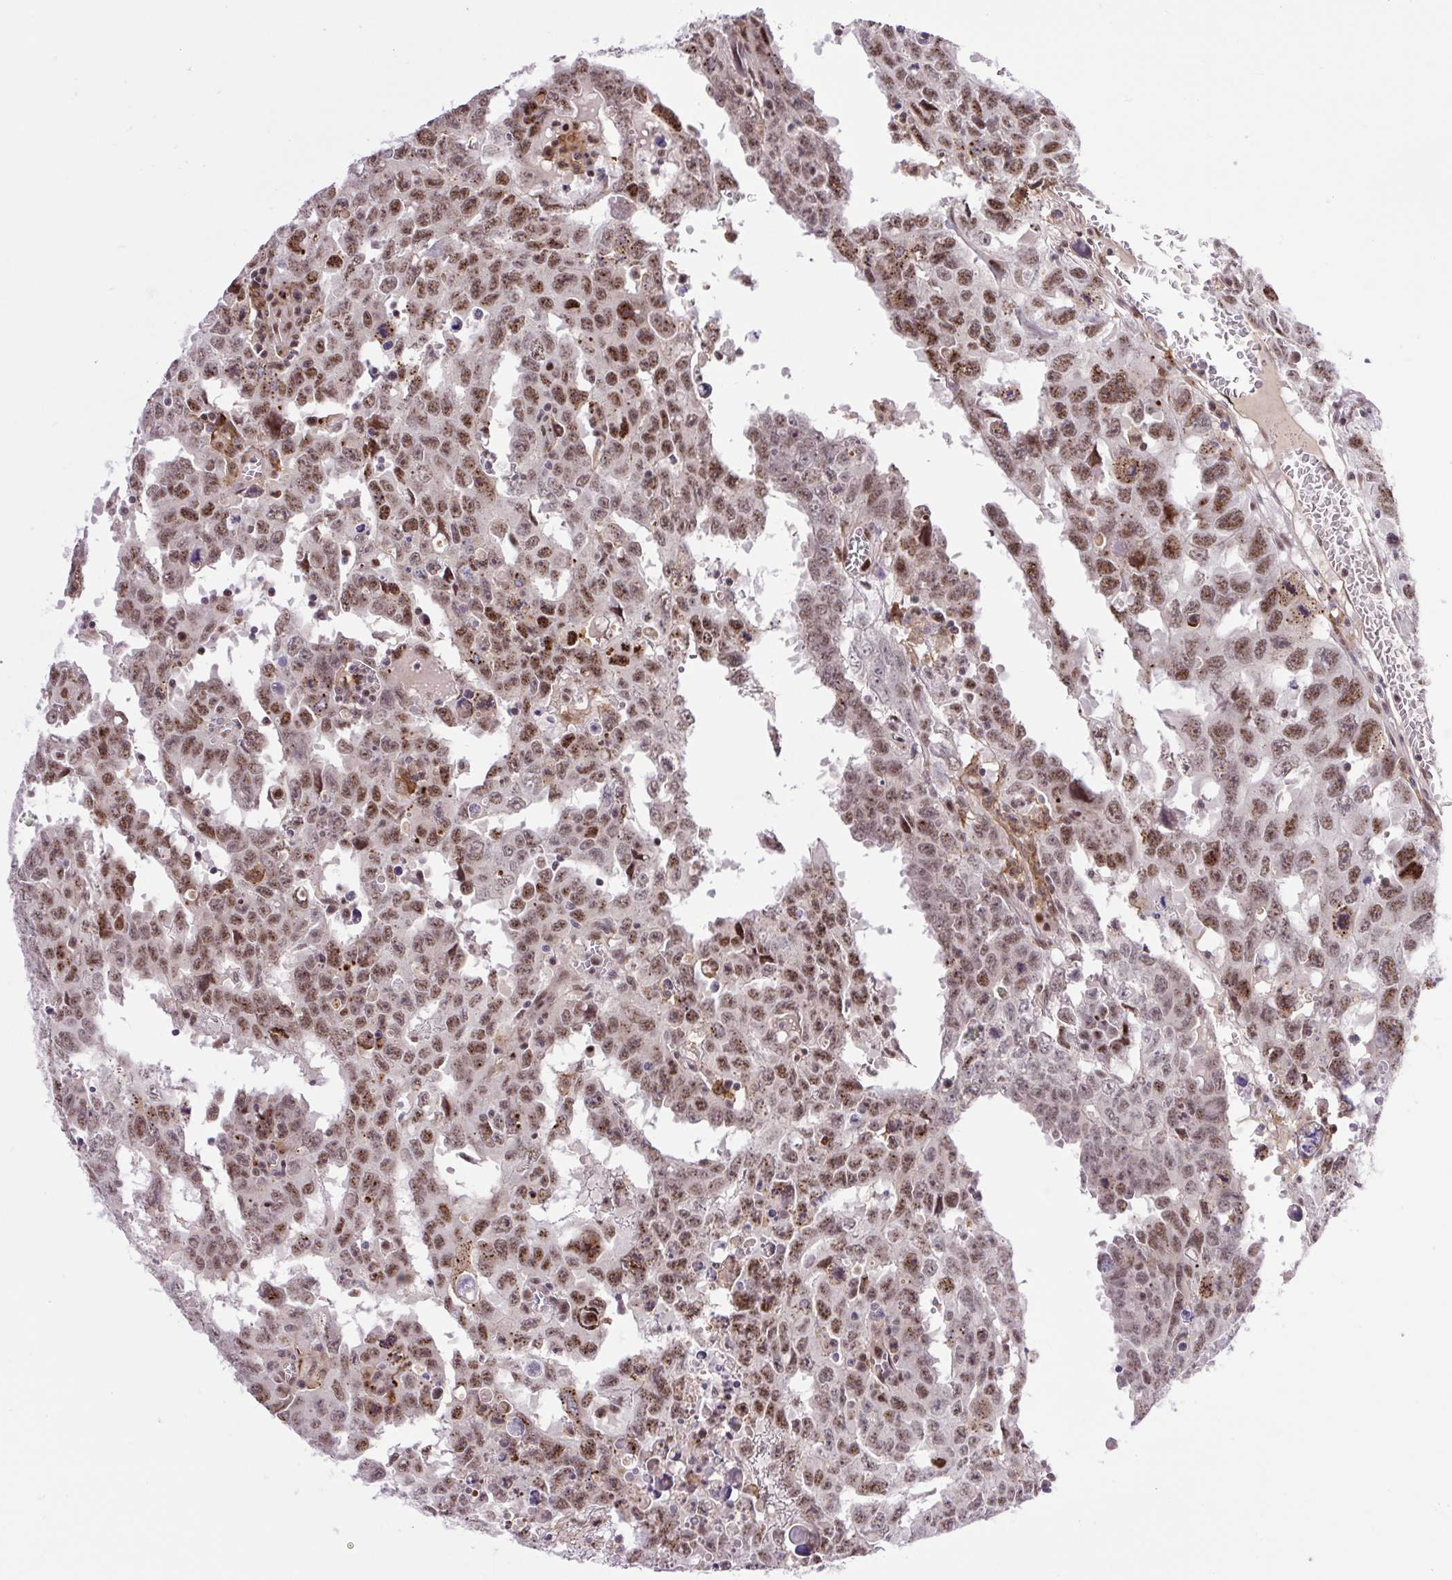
{"staining": {"intensity": "moderate", "quantity": ">75%", "location": "nuclear"}, "tissue": "testis cancer", "cell_type": "Tumor cells", "image_type": "cancer", "snomed": [{"axis": "morphology", "description": "Carcinoma, Embryonal, NOS"}, {"axis": "topography", "description": "Testis"}], "caption": "A micrograph showing moderate nuclear positivity in approximately >75% of tumor cells in embryonal carcinoma (testis), as visualized by brown immunohistochemical staining.", "gene": "ERG", "patient": {"sex": "male", "age": 22}}